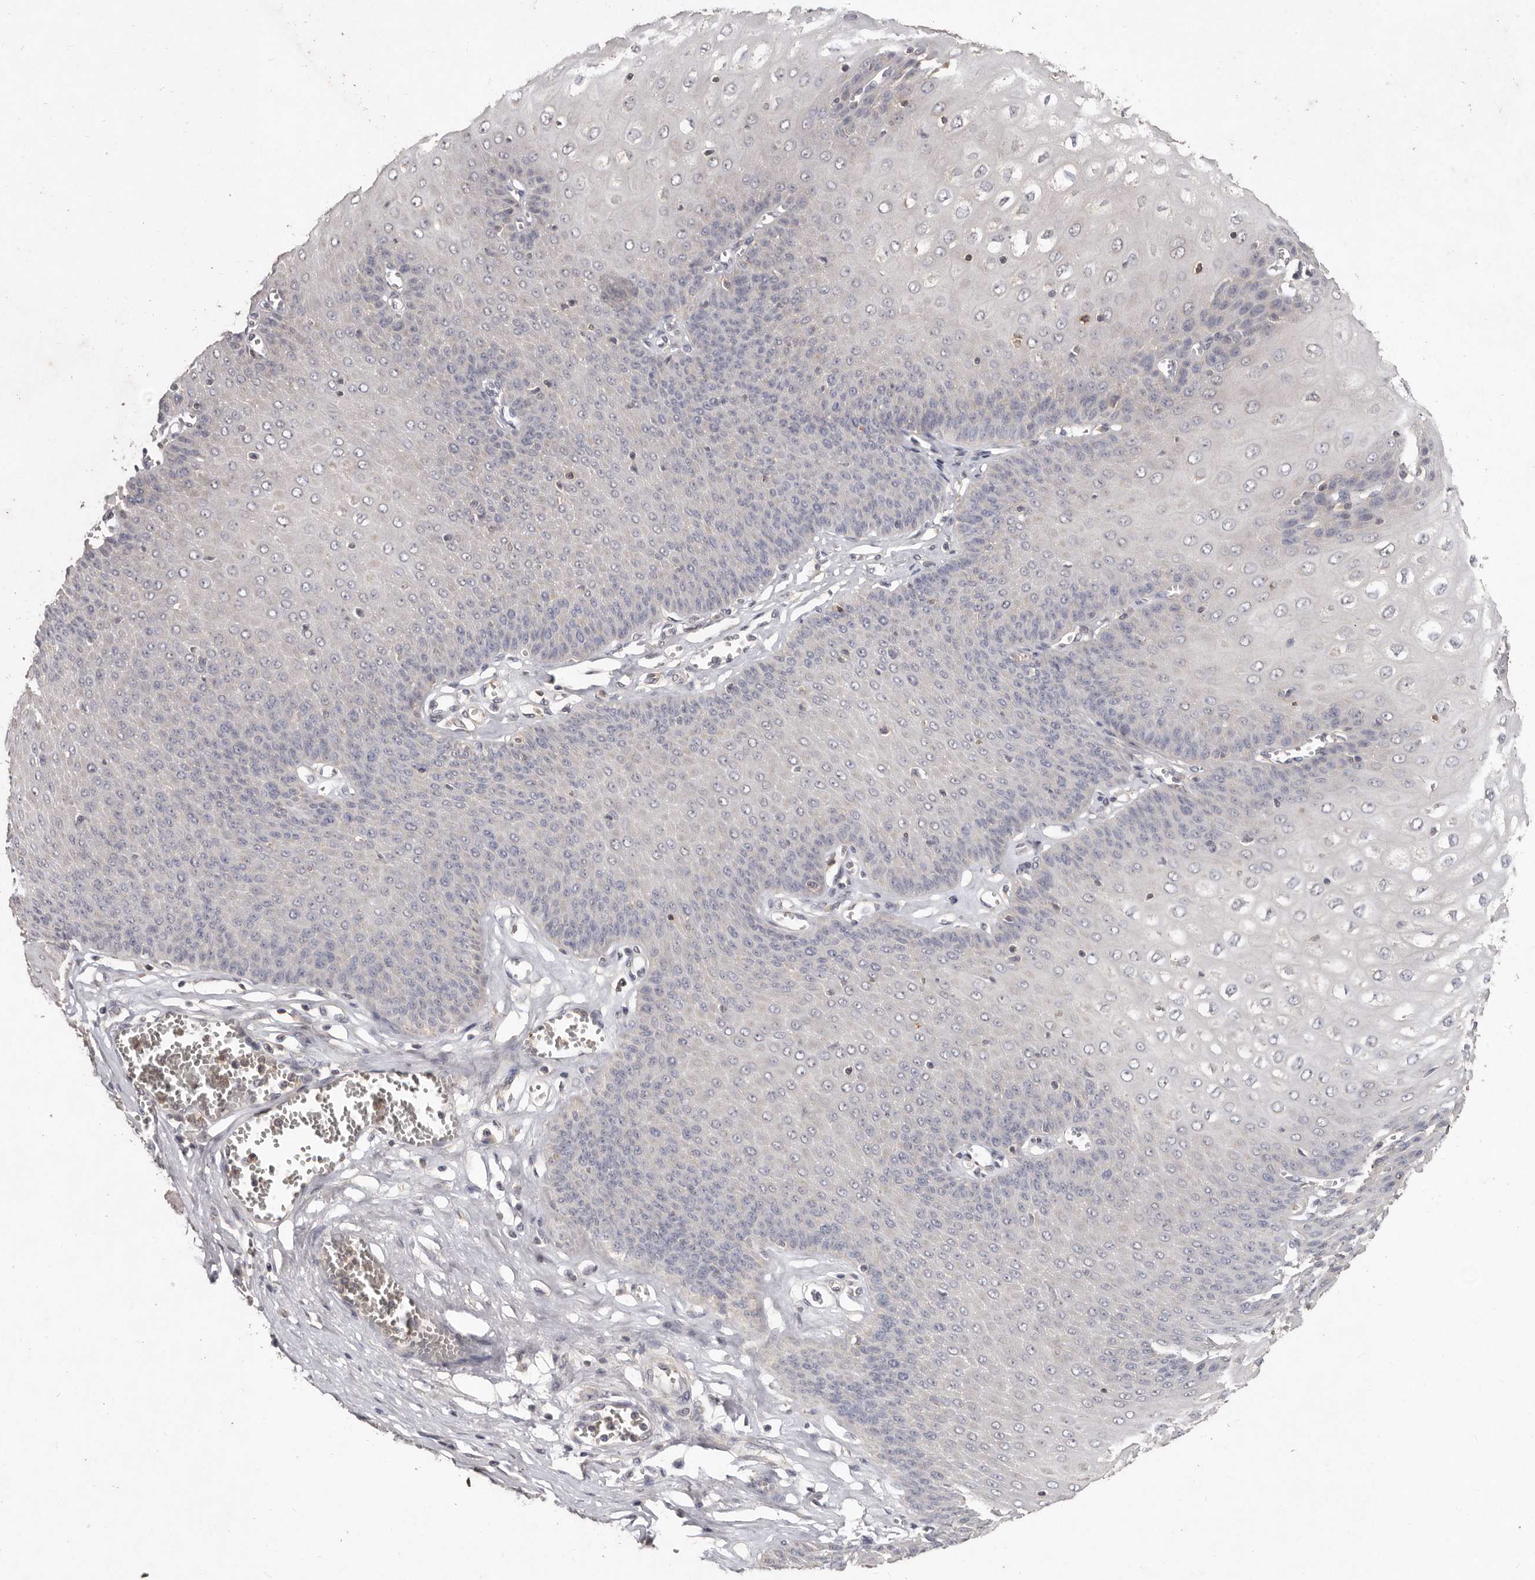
{"staining": {"intensity": "negative", "quantity": "none", "location": "none"}, "tissue": "esophagus", "cell_type": "Squamous epithelial cells", "image_type": "normal", "snomed": [{"axis": "morphology", "description": "Normal tissue, NOS"}, {"axis": "topography", "description": "Esophagus"}], "caption": "DAB immunohistochemical staining of unremarkable human esophagus reveals no significant staining in squamous epithelial cells.", "gene": "EDEM1", "patient": {"sex": "male", "age": 60}}